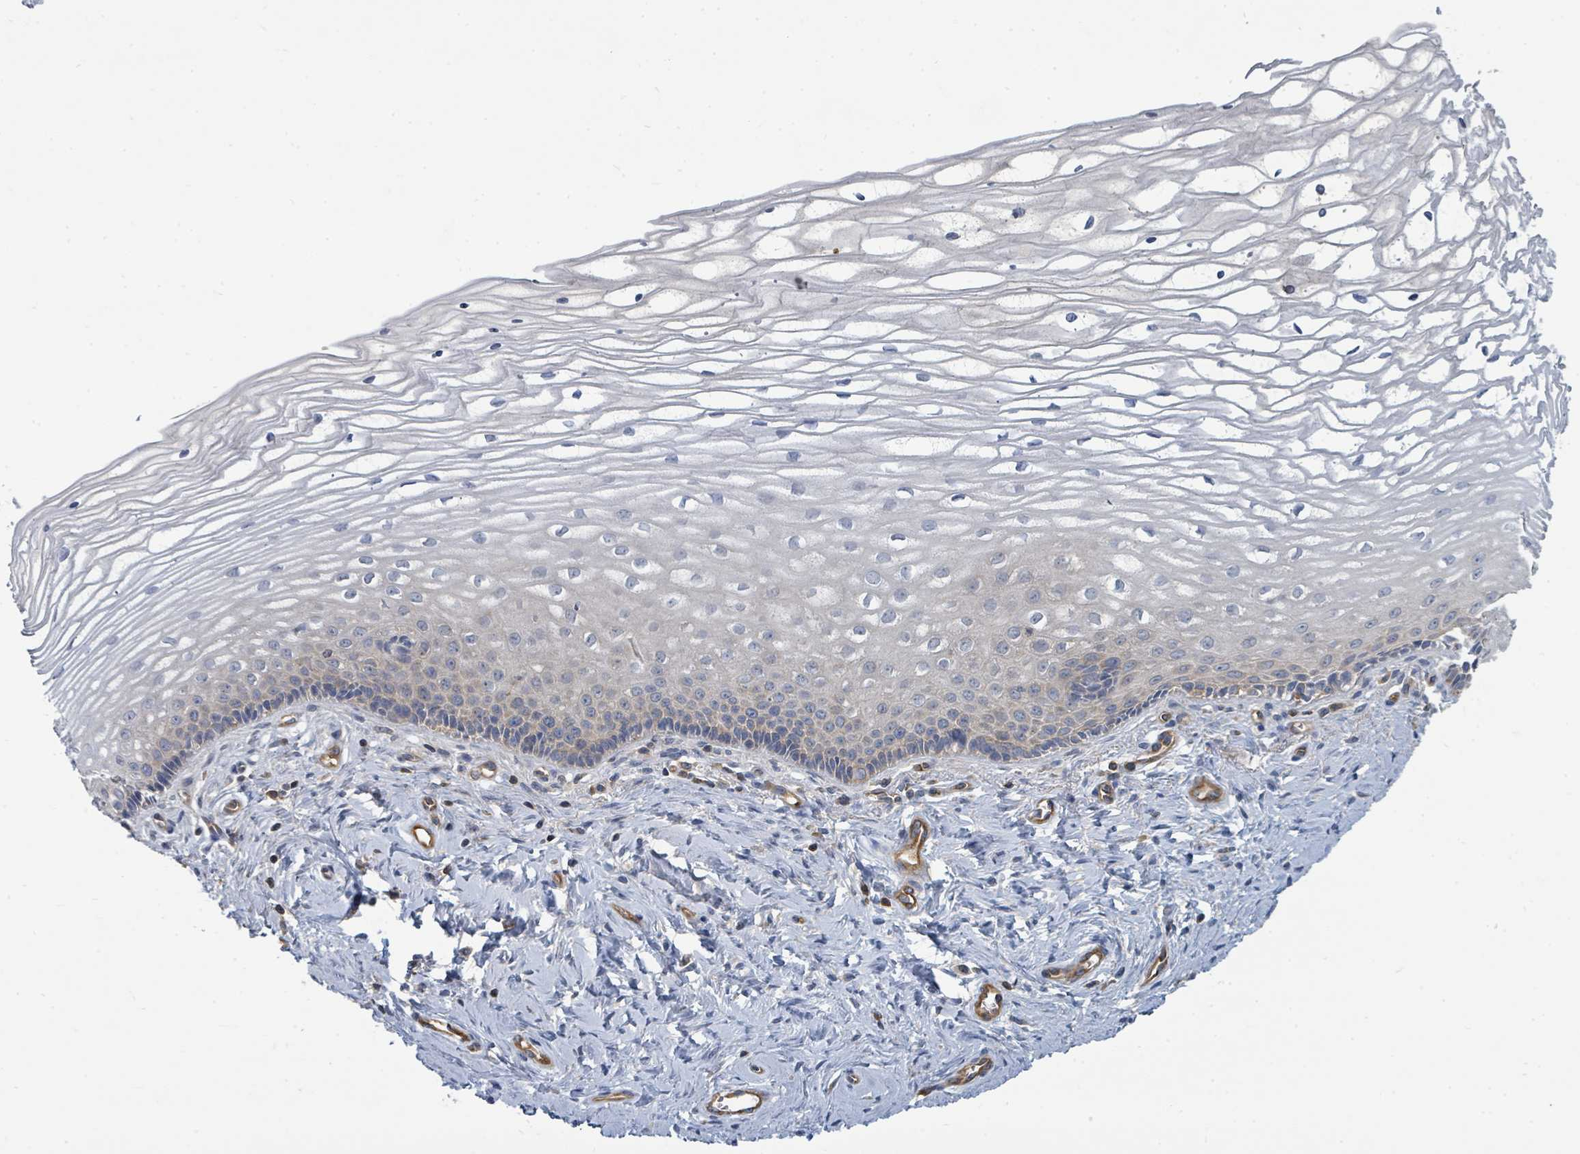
{"staining": {"intensity": "negative", "quantity": "none", "location": "none"}, "tissue": "cervix", "cell_type": "Glandular cells", "image_type": "normal", "snomed": [{"axis": "morphology", "description": "Normal tissue, NOS"}, {"axis": "topography", "description": "Cervix"}], "caption": "IHC image of normal human cervix stained for a protein (brown), which shows no positivity in glandular cells.", "gene": "BOLA2B", "patient": {"sex": "female", "age": 47}}